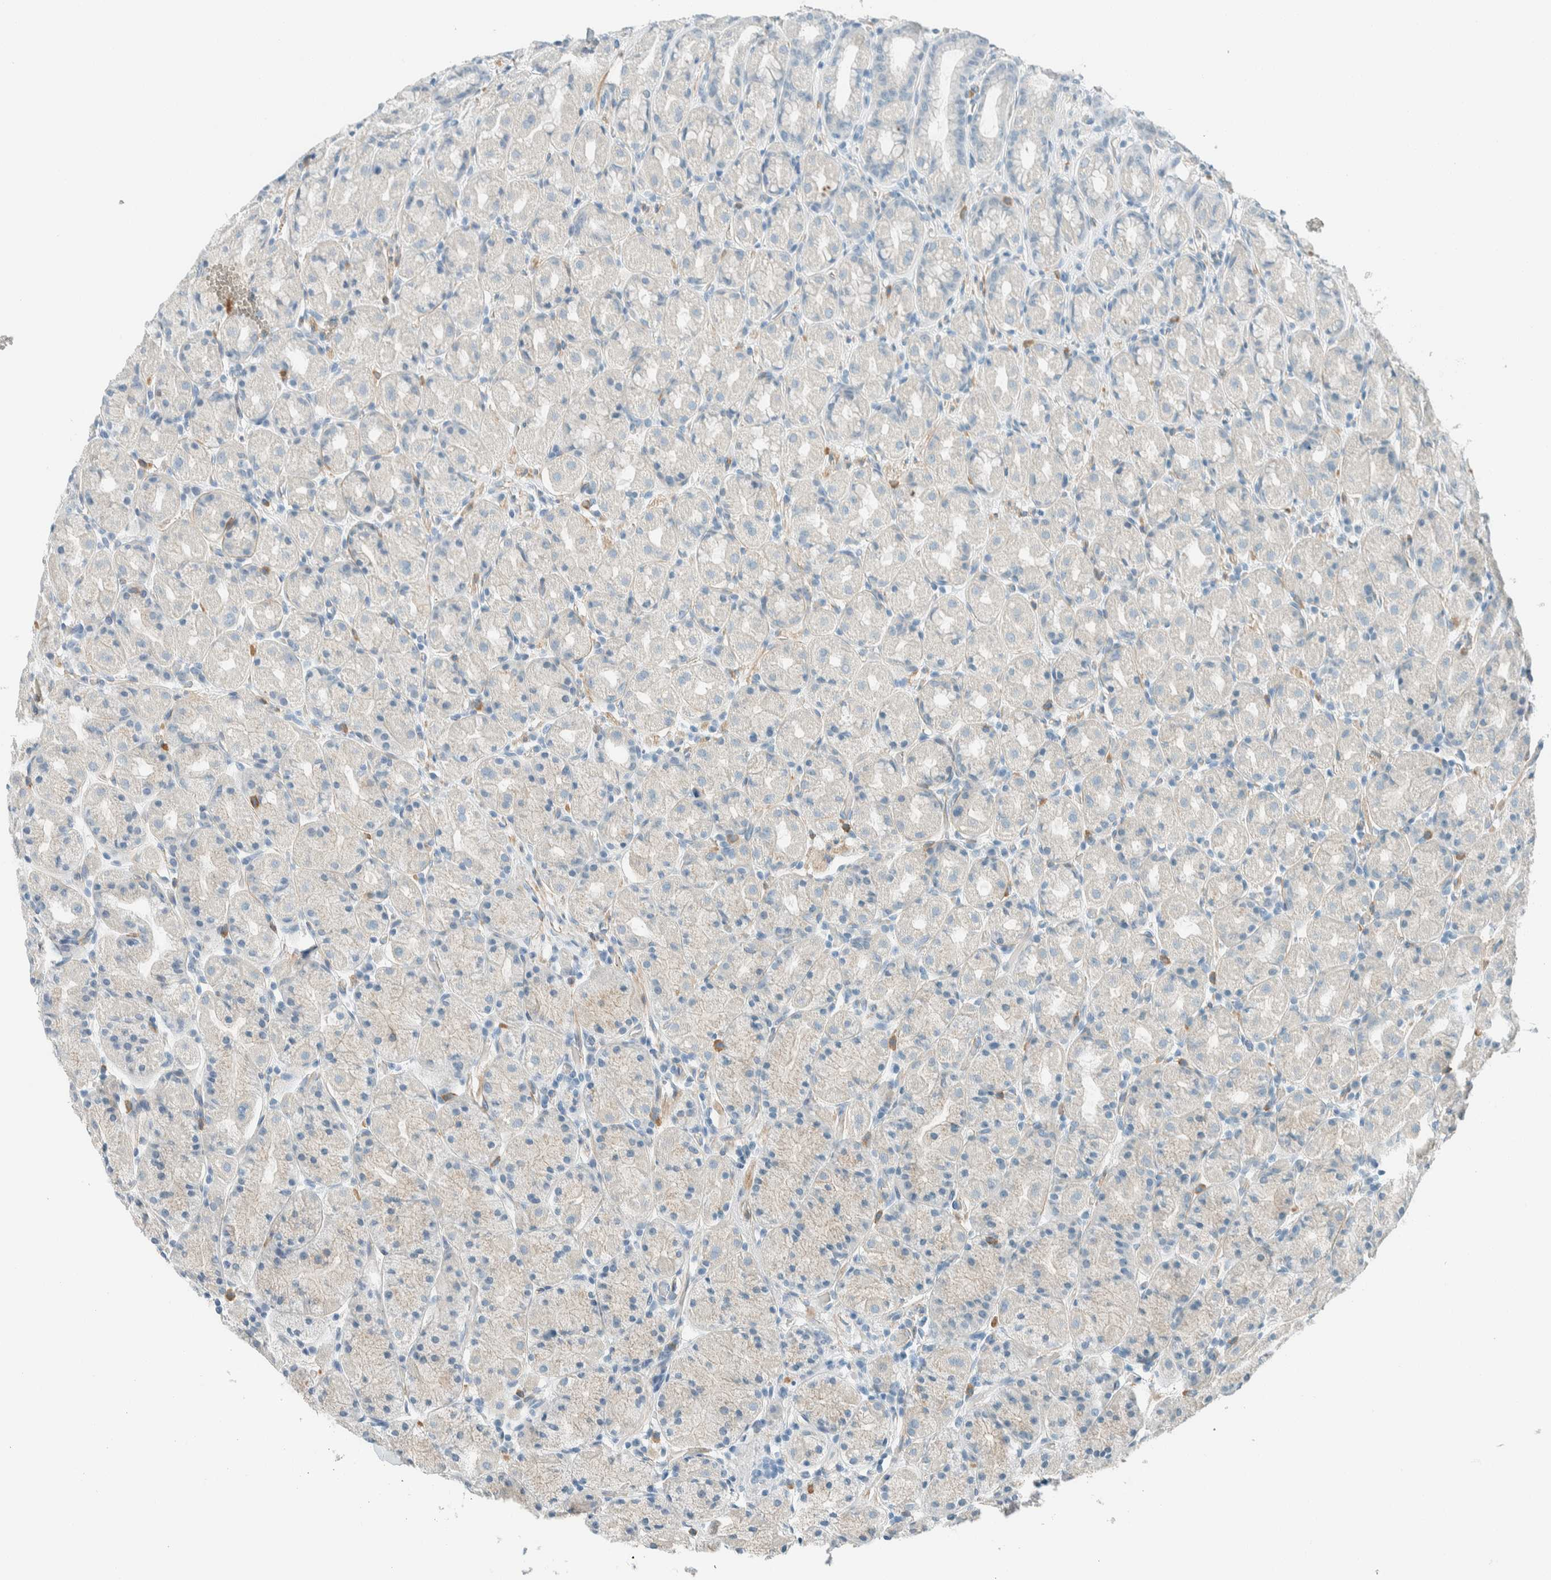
{"staining": {"intensity": "negative", "quantity": "none", "location": "none"}, "tissue": "stomach", "cell_type": "Glandular cells", "image_type": "normal", "snomed": [{"axis": "morphology", "description": "Normal tissue, NOS"}, {"axis": "topography", "description": "Stomach, upper"}], "caption": "This is a histopathology image of IHC staining of benign stomach, which shows no expression in glandular cells.", "gene": "SLFN12", "patient": {"sex": "male", "age": 68}}